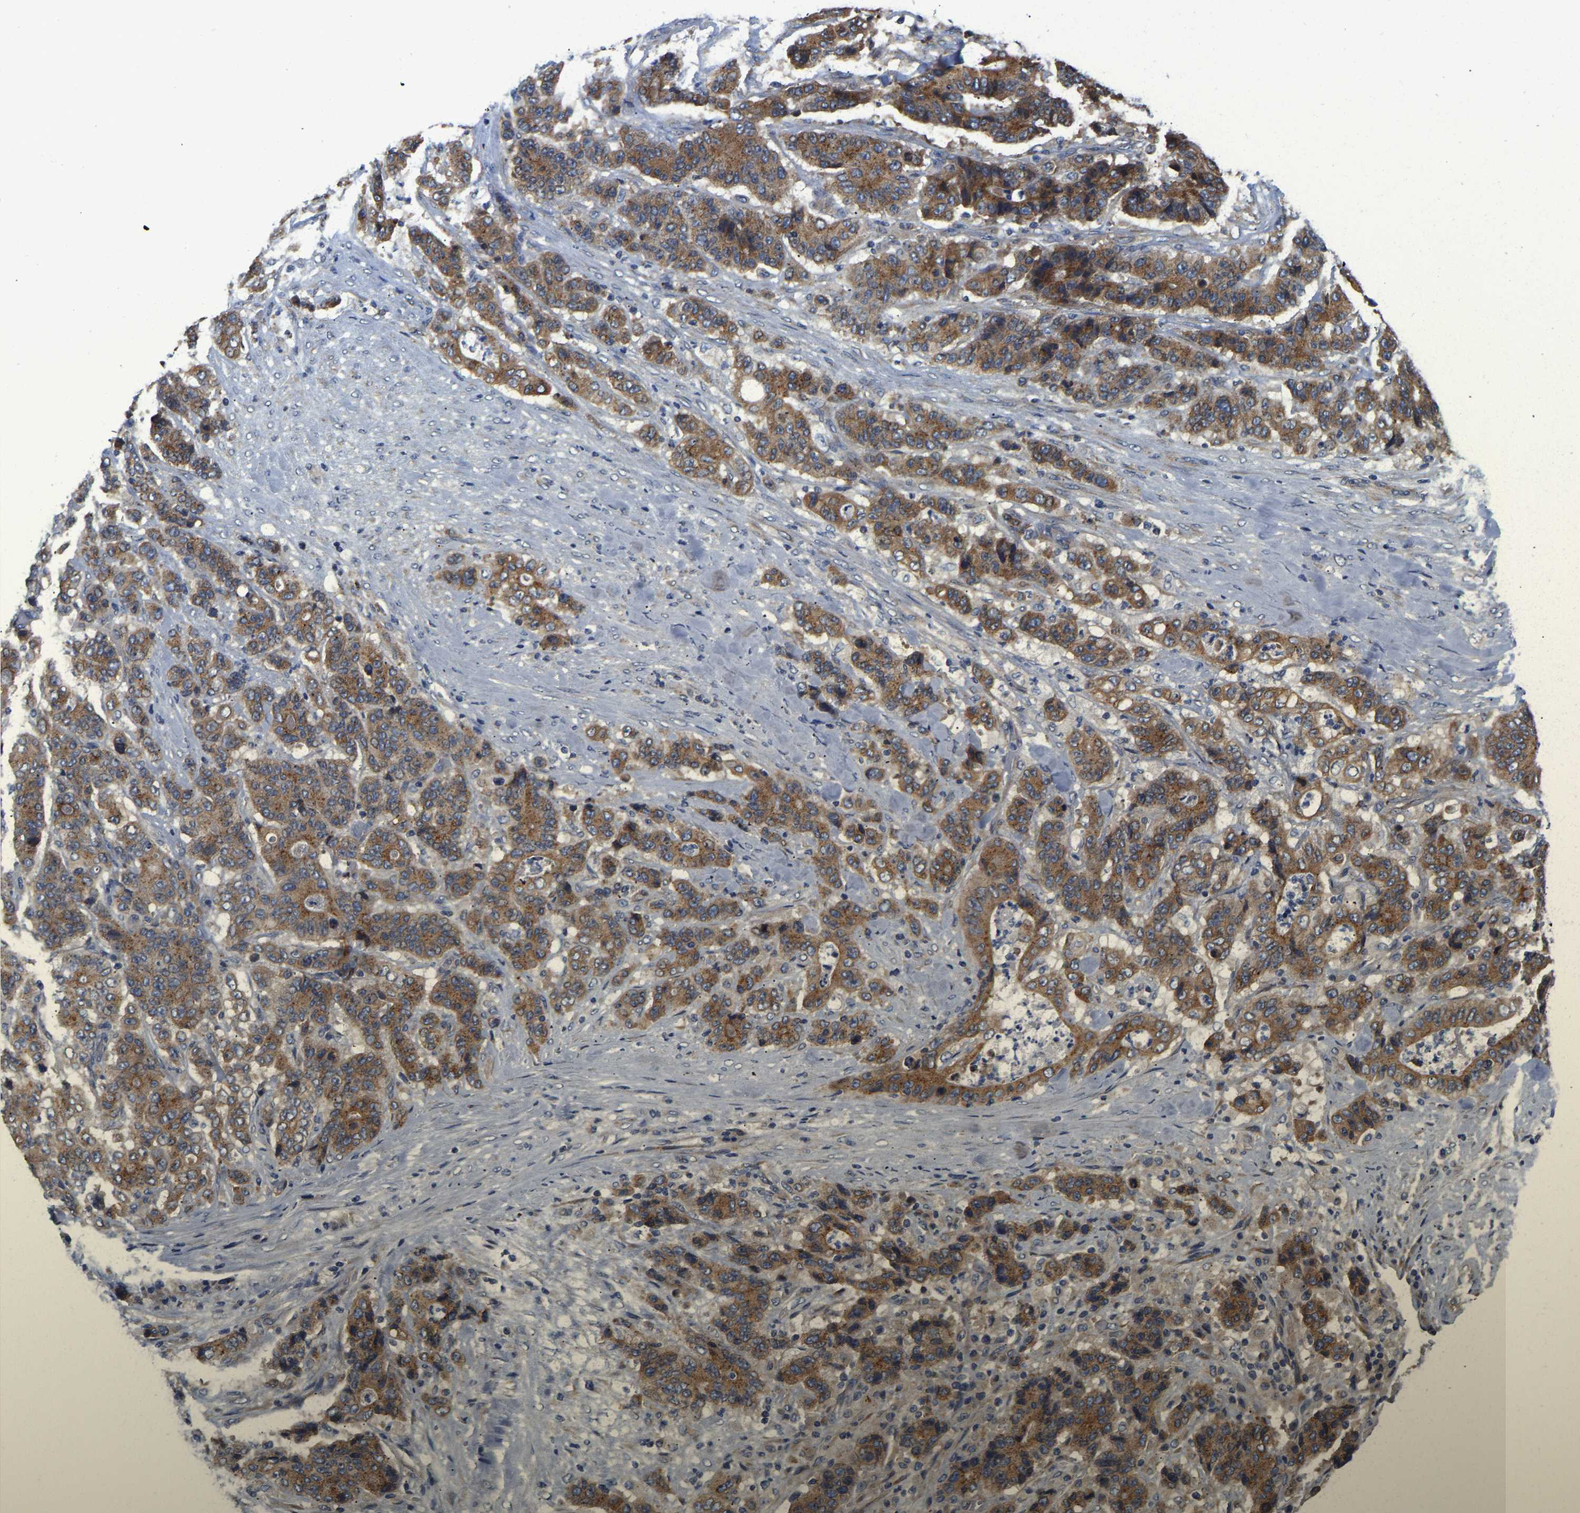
{"staining": {"intensity": "moderate", "quantity": ">75%", "location": "cytoplasmic/membranous"}, "tissue": "stomach cancer", "cell_type": "Tumor cells", "image_type": "cancer", "snomed": [{"axis": "morphology", "description": "Adenocarcinoma, NOS"}, {"axis": "topography", "description": "Stomach"}], "caption": "Adenocarcinoma (stomach) stained with DAB (3,3'-diaminobenzidine) immunohistochemistry demonstrates medium levels of moderate cytoplasmic/membranous positivity in approximately >75% of tumor cells.", "gene": "ARL6IP5", "patient": {"sex": "female", "age": 73}}